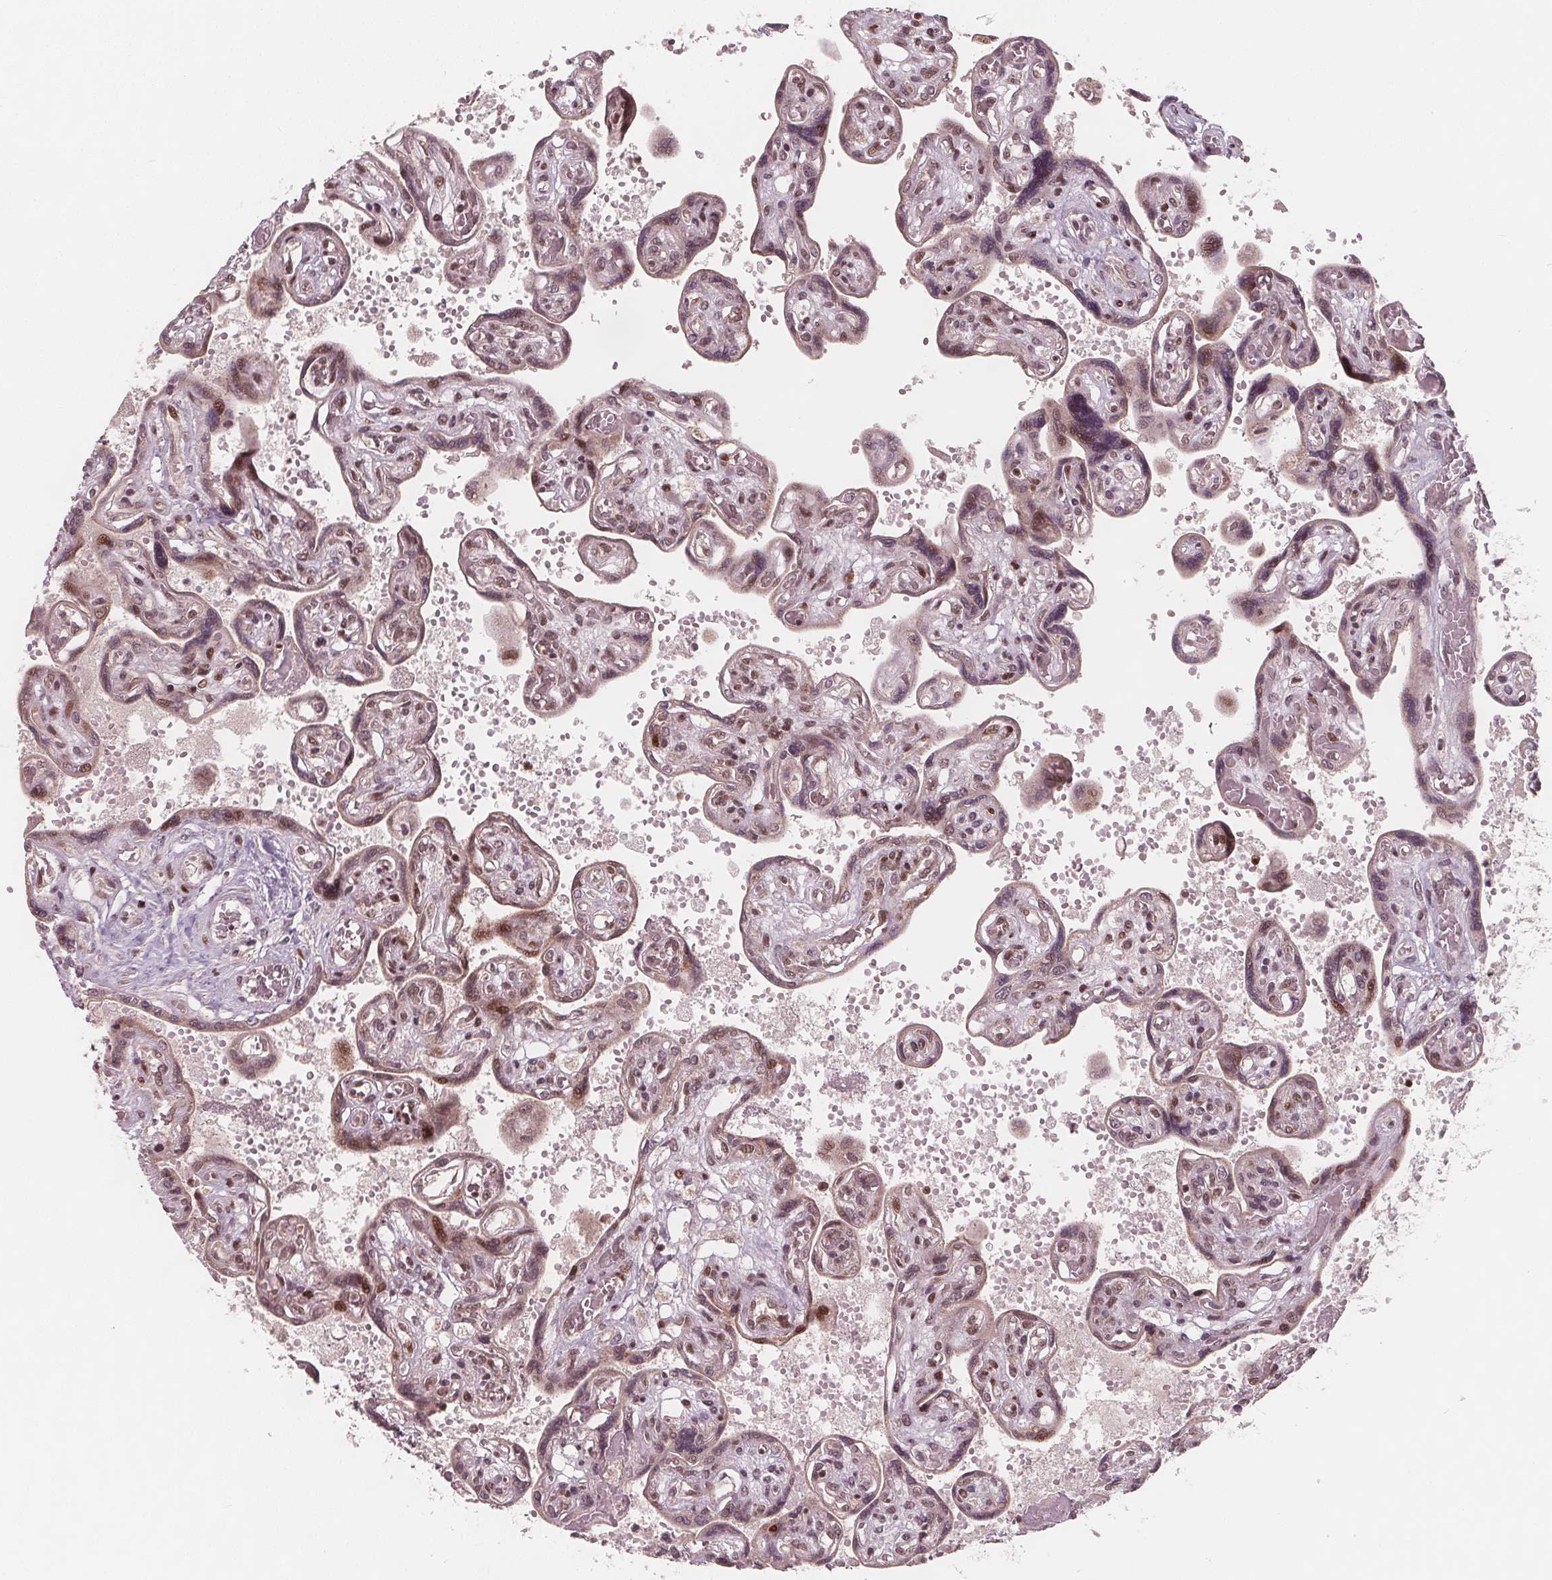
{"staining": {"intensity": "moderate", "quantity": ">75%", "location": "nuclear"}, "tissue": "placenta", "cell_type": "Decidual cells", "image_type": "normal", "snomed": [{"axis": "morphology", "description": "Normal tissue, NOS"}, {"axis": "topography", "description": "Placenta"}], "caption": "DAB immunohistochemical staining of benign human placenta reveals moderate nuclear protein positivity in approximately >75% of decidual cells. (IHC, brightfield microscopy, high magnification).", "gene": "SNRNP35", "patient": {"sex": "female", "age": 32}}